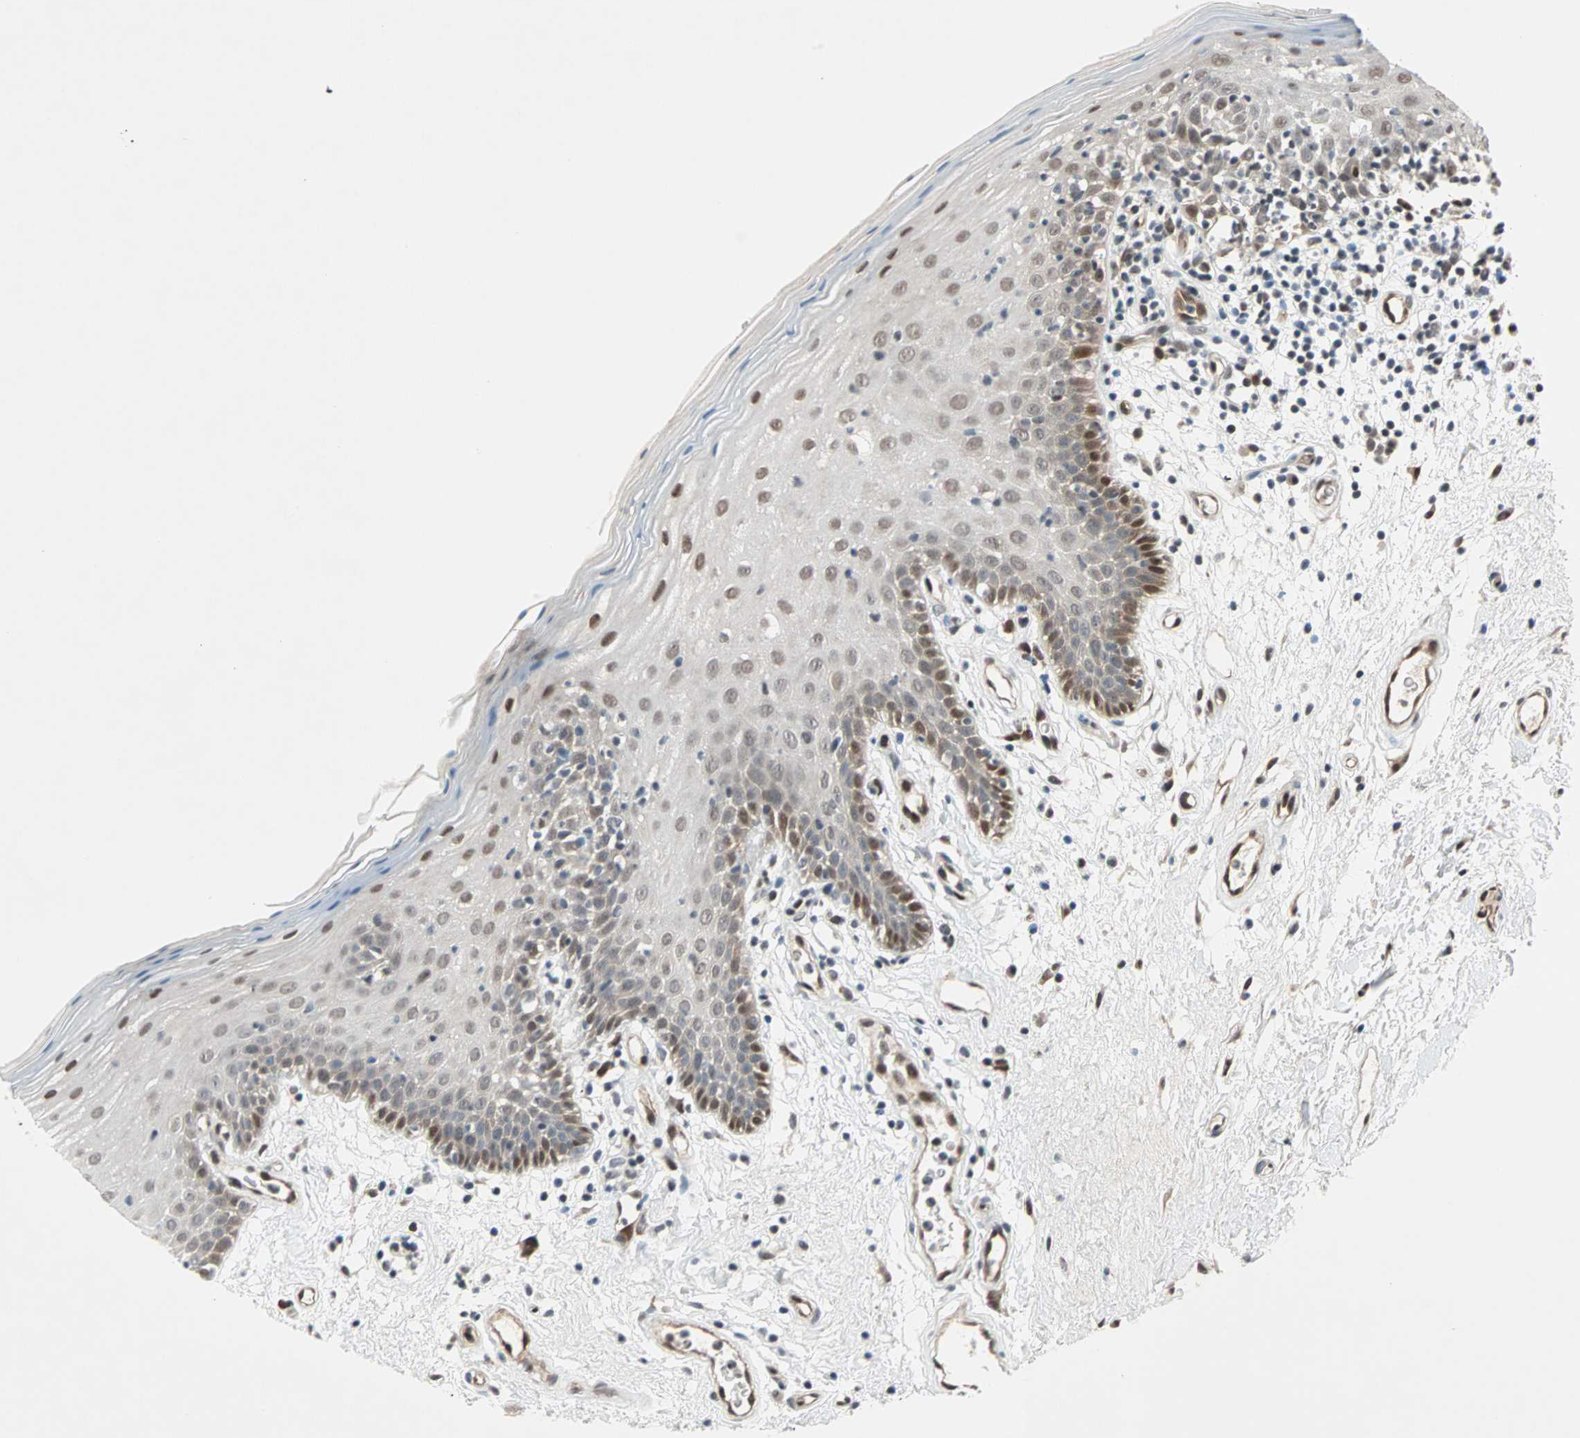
{"staining": {"intensity": "moderate", "quantity": "25%-75%", "location": "nuclear"}, "tissue": "oral mucosa", "cell_type": "Squamous epithelial cells", "image_type": "normal", "snomed": [{"axis": "morphology", "description": "Normal tissue, NOS"}, {"axis": "morphology", "description": "Squamous cell carcinoma, NOS"}, {"axis": "topography", "description": "Skeletal muscle"}, {"axis": "topography", "description": "Oral tissue"}, {"axis": "topography", "description": "Head-Neck"}], "caption": "Protein analysis of benign oral mucosa demonstrates moderate nuclear staining in about 25%-75% of squamous epithelial cells.", "gene": "WWTR1", "patient": {"sex": "male", "age": 71}}